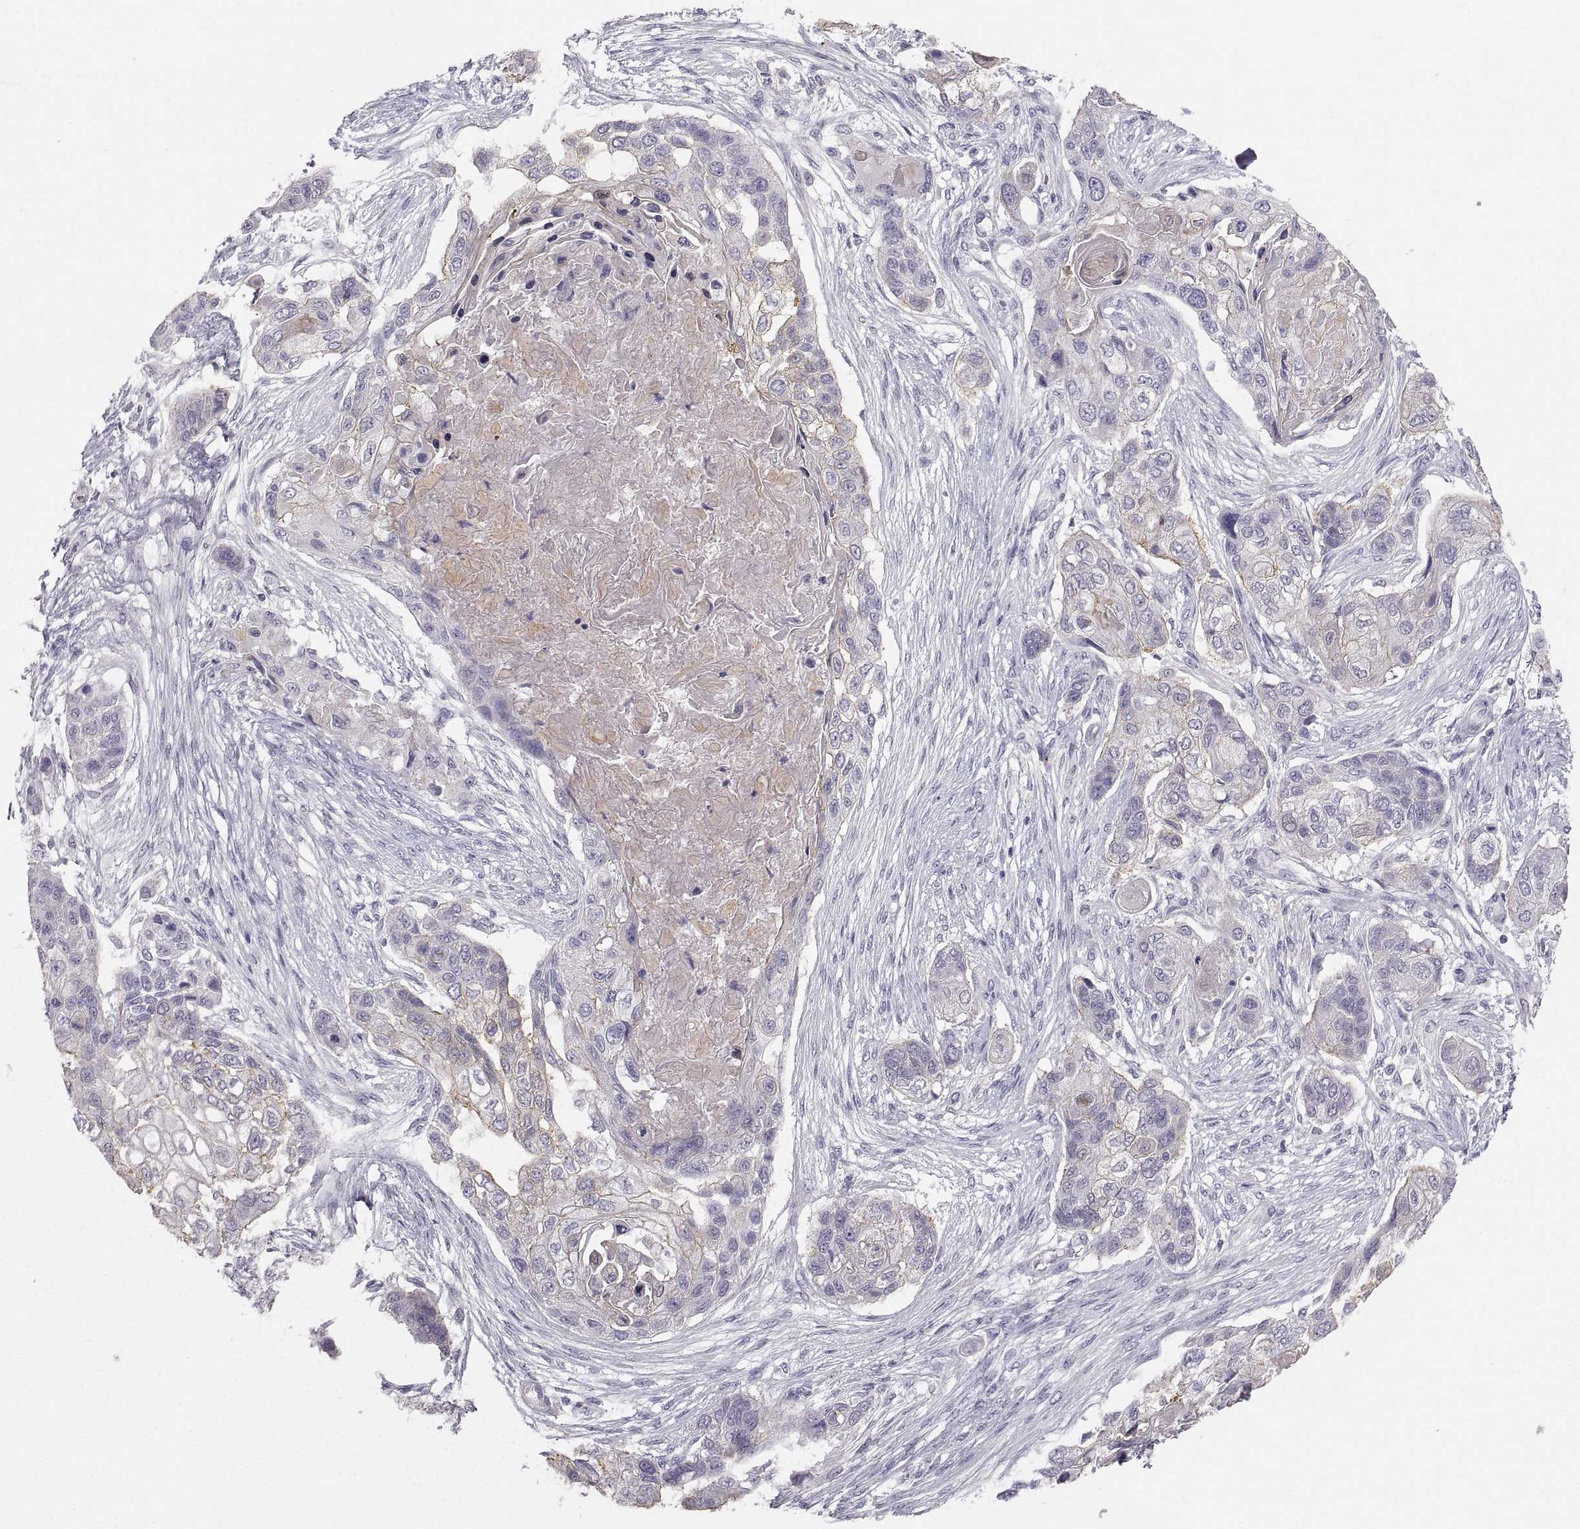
{"staining": {"intensity": "moderate", "quantity": "<25%", "location": "cytoplasmic/membranous"}, "tissue": "lung cancer", "cell_type": "Tumor cells", "image_type": "cancer", "snomed": [{"axis": "morphology", "description": "Squamous cell carcinoma, NOS"}, {"axis": "topography", "description": "Lung"}], "caption": "Immunohistochemical staining of human lung cancer (squamous cell carcinoma) shows moderate cytoplasmic/membranous protein expression in approximately <25% of tumor cells.", "gene": "ZNF185", "patient": {"sex": "male", "age": 69}}